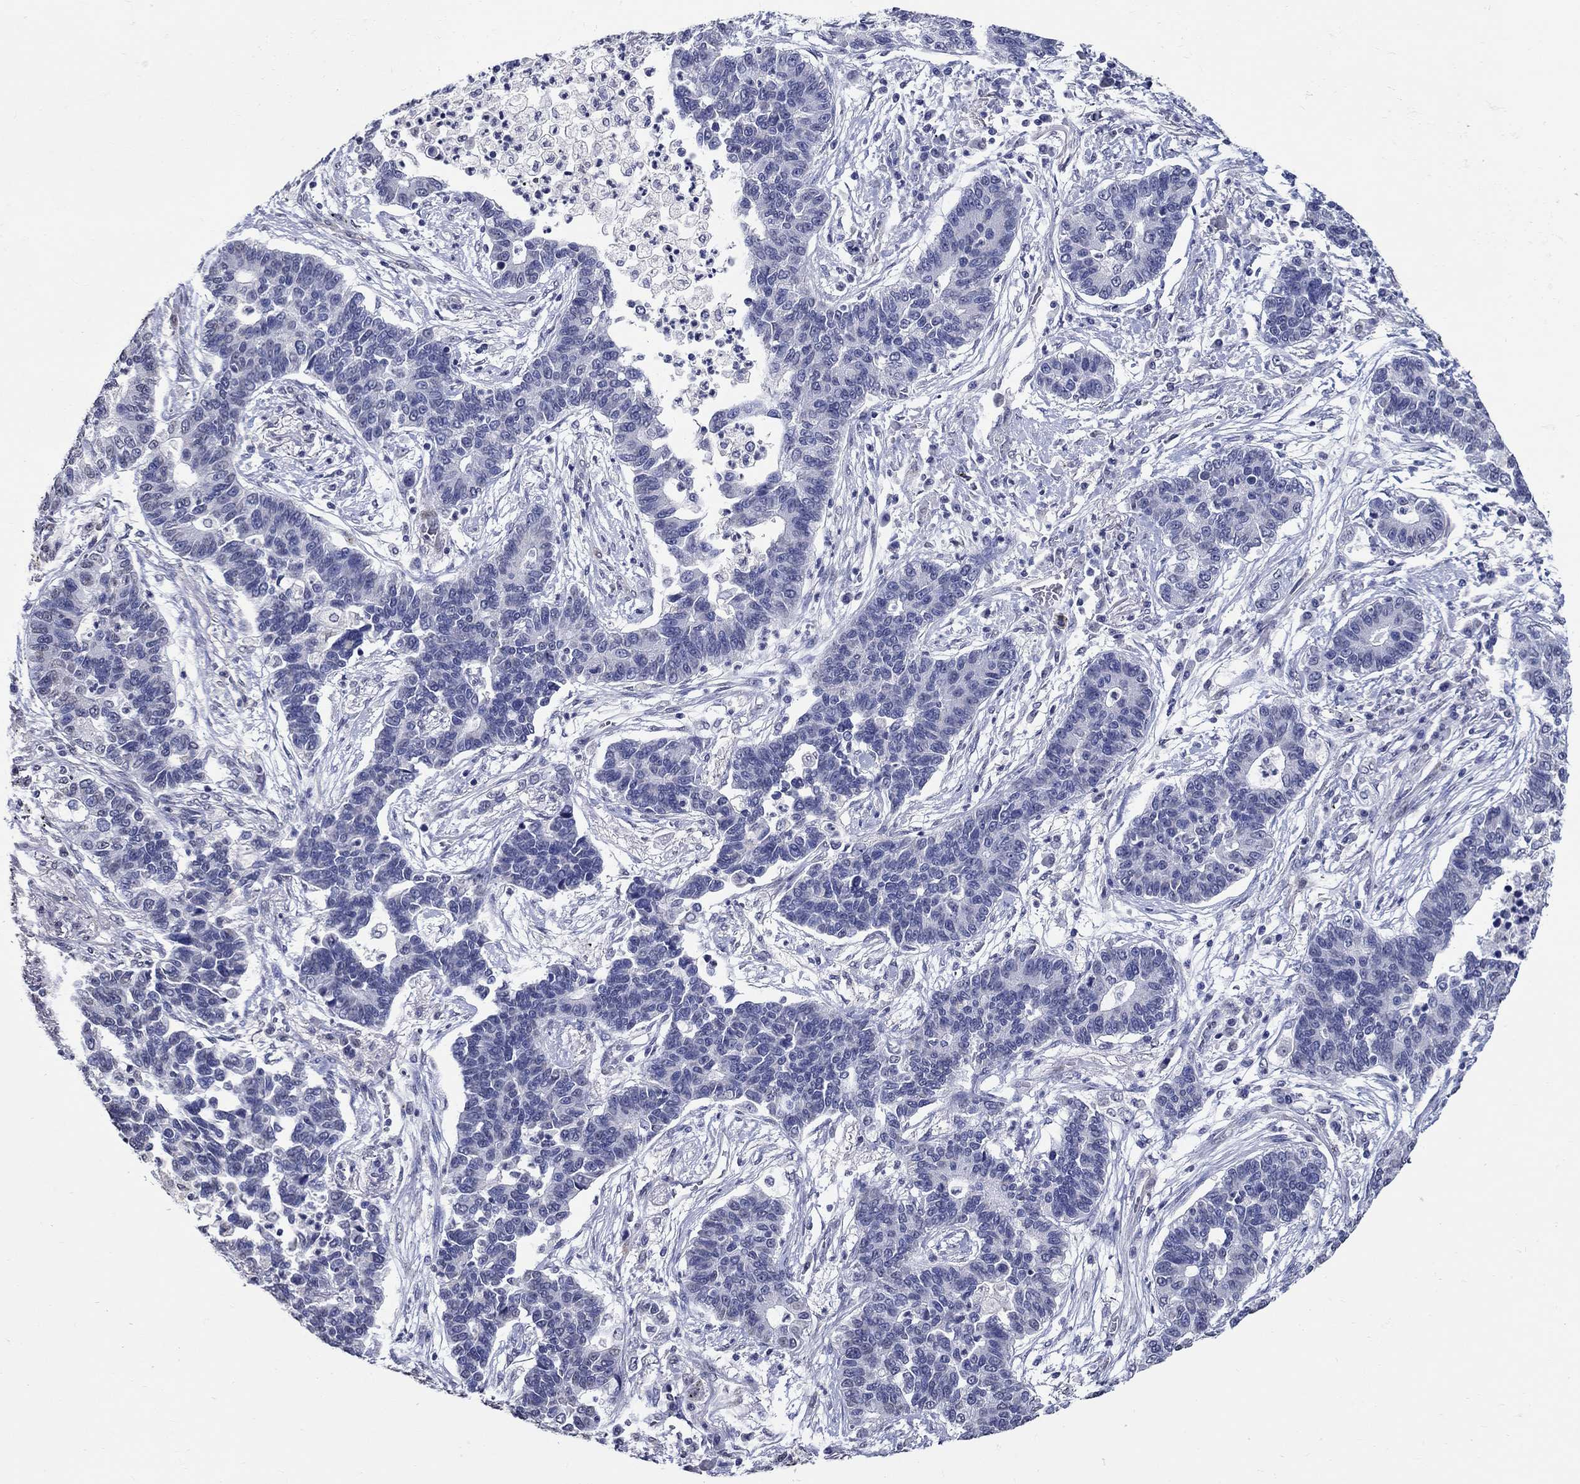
{"staining": {"intensity": "negative", "quantity": "none", "location": "none"}, "tissue": "lung cancer", "cell_type": "Tumor cells", "image_type": "cancer", "snomed": [{"axis": "morphology", "description": "Adenocarcinoma, NOS"}, {"axis": "topography", "description": "Lung"}], "caption": "An IHC image of lung cancer (adenocarcinoma) is shown. There is no staining in tumor cells of lung cancer (adenocarcinoma).", "gene": "PDE1B", "patient": {"sex": "female", "age": 57}}